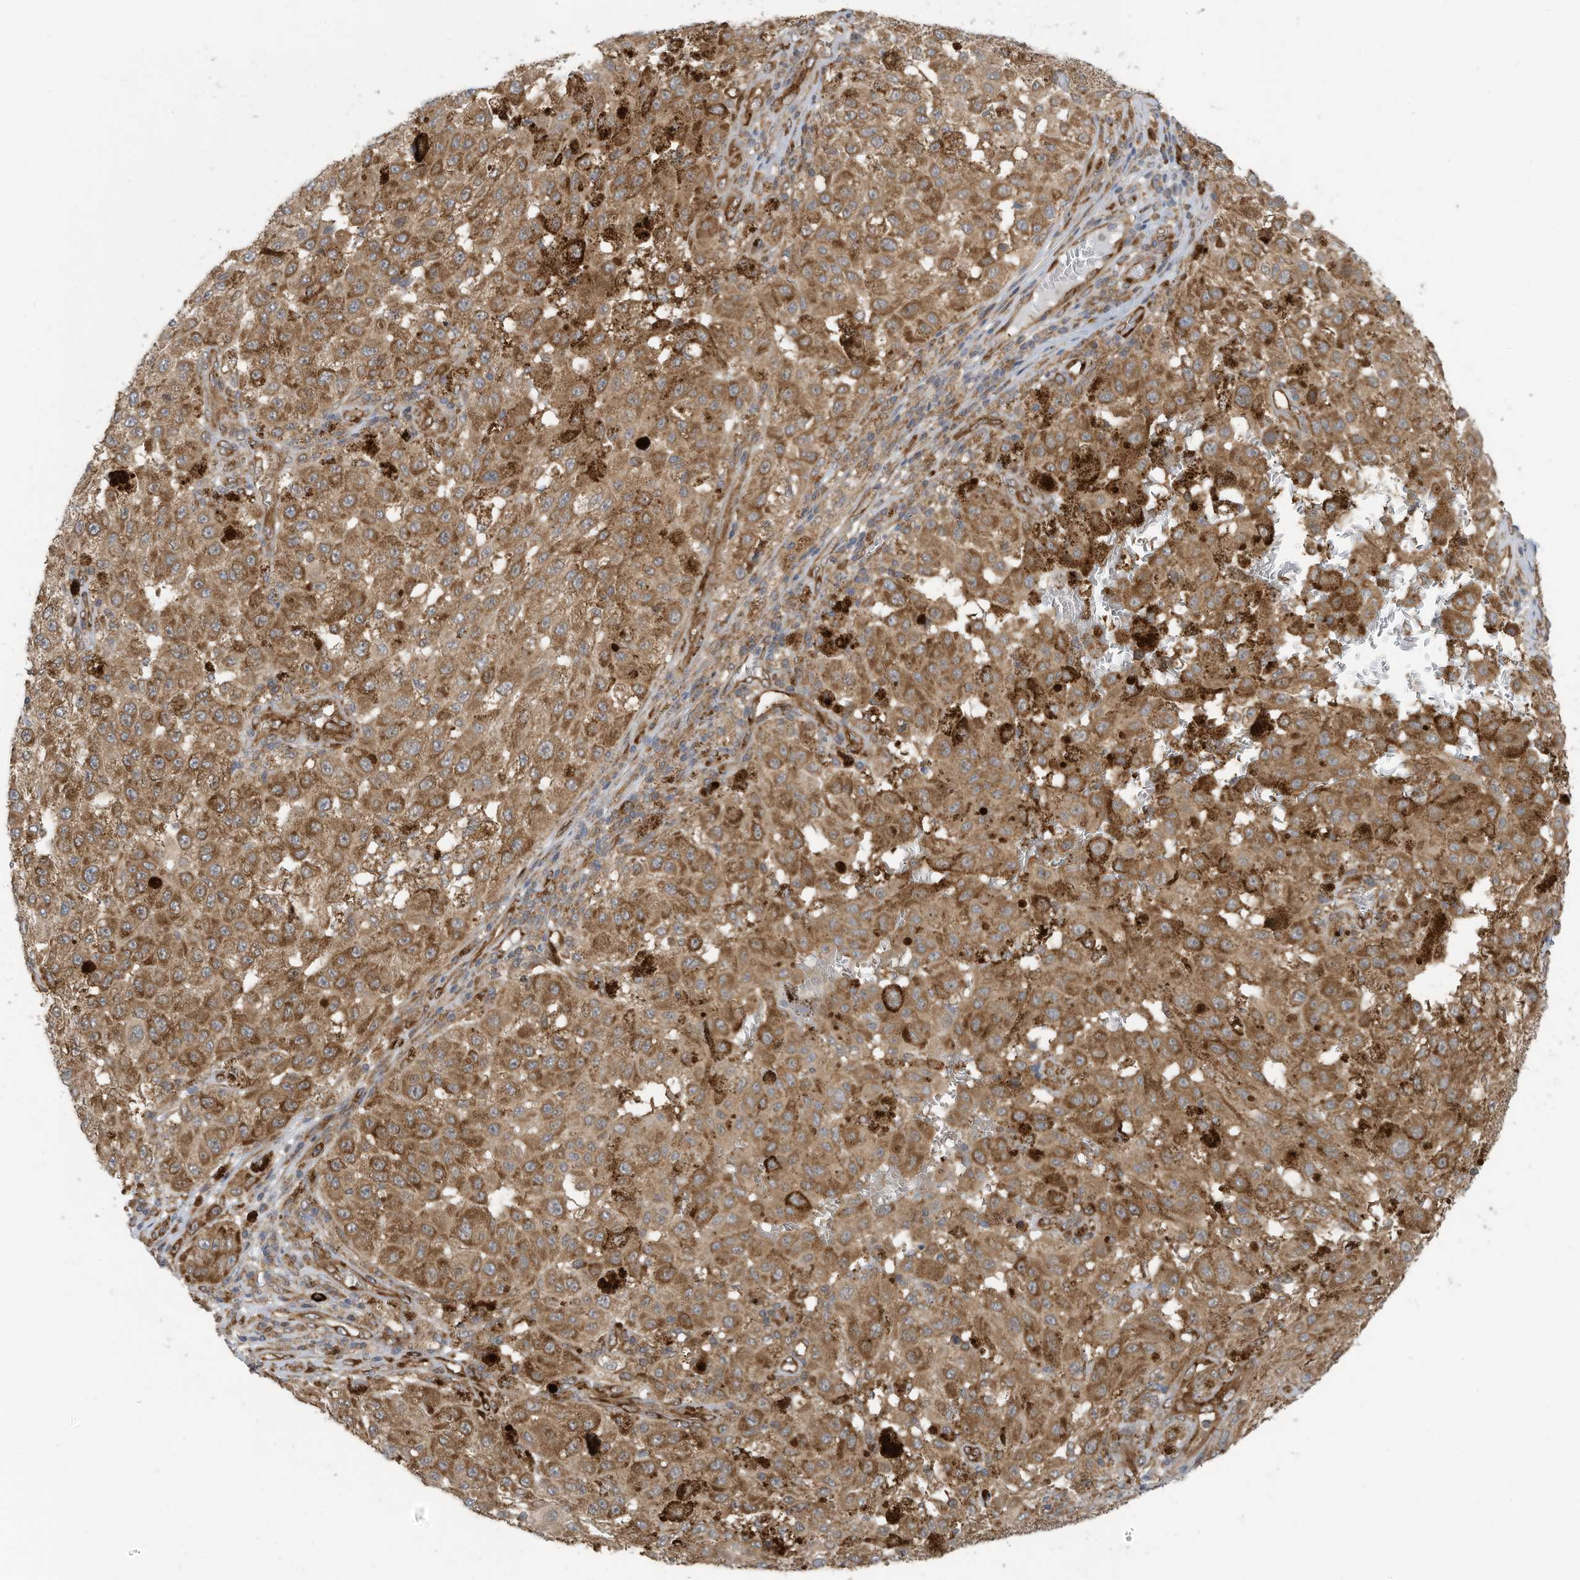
{"staining": {"intensity": "moderate", "quantity": ">75%", "location": "cytoplasmic/membranous"}, "tissue": "melanoma", "cell_type": "Tumor cells", "image_type": "cancer", "snomed": [{"axis": "morphology", "description": "Malignant melanoma, NOS"}, {"axis": "topography", "description": "Skin"}], "caption": "An immunohistochemistry micrograph of tumor tissue is shown. Protein staining in brown labels moderate cytoplasmic/membranous positivity in melanoma within tumor cells.", "gene": "USE1", "patient": {"sex": "female", "age": 64}}